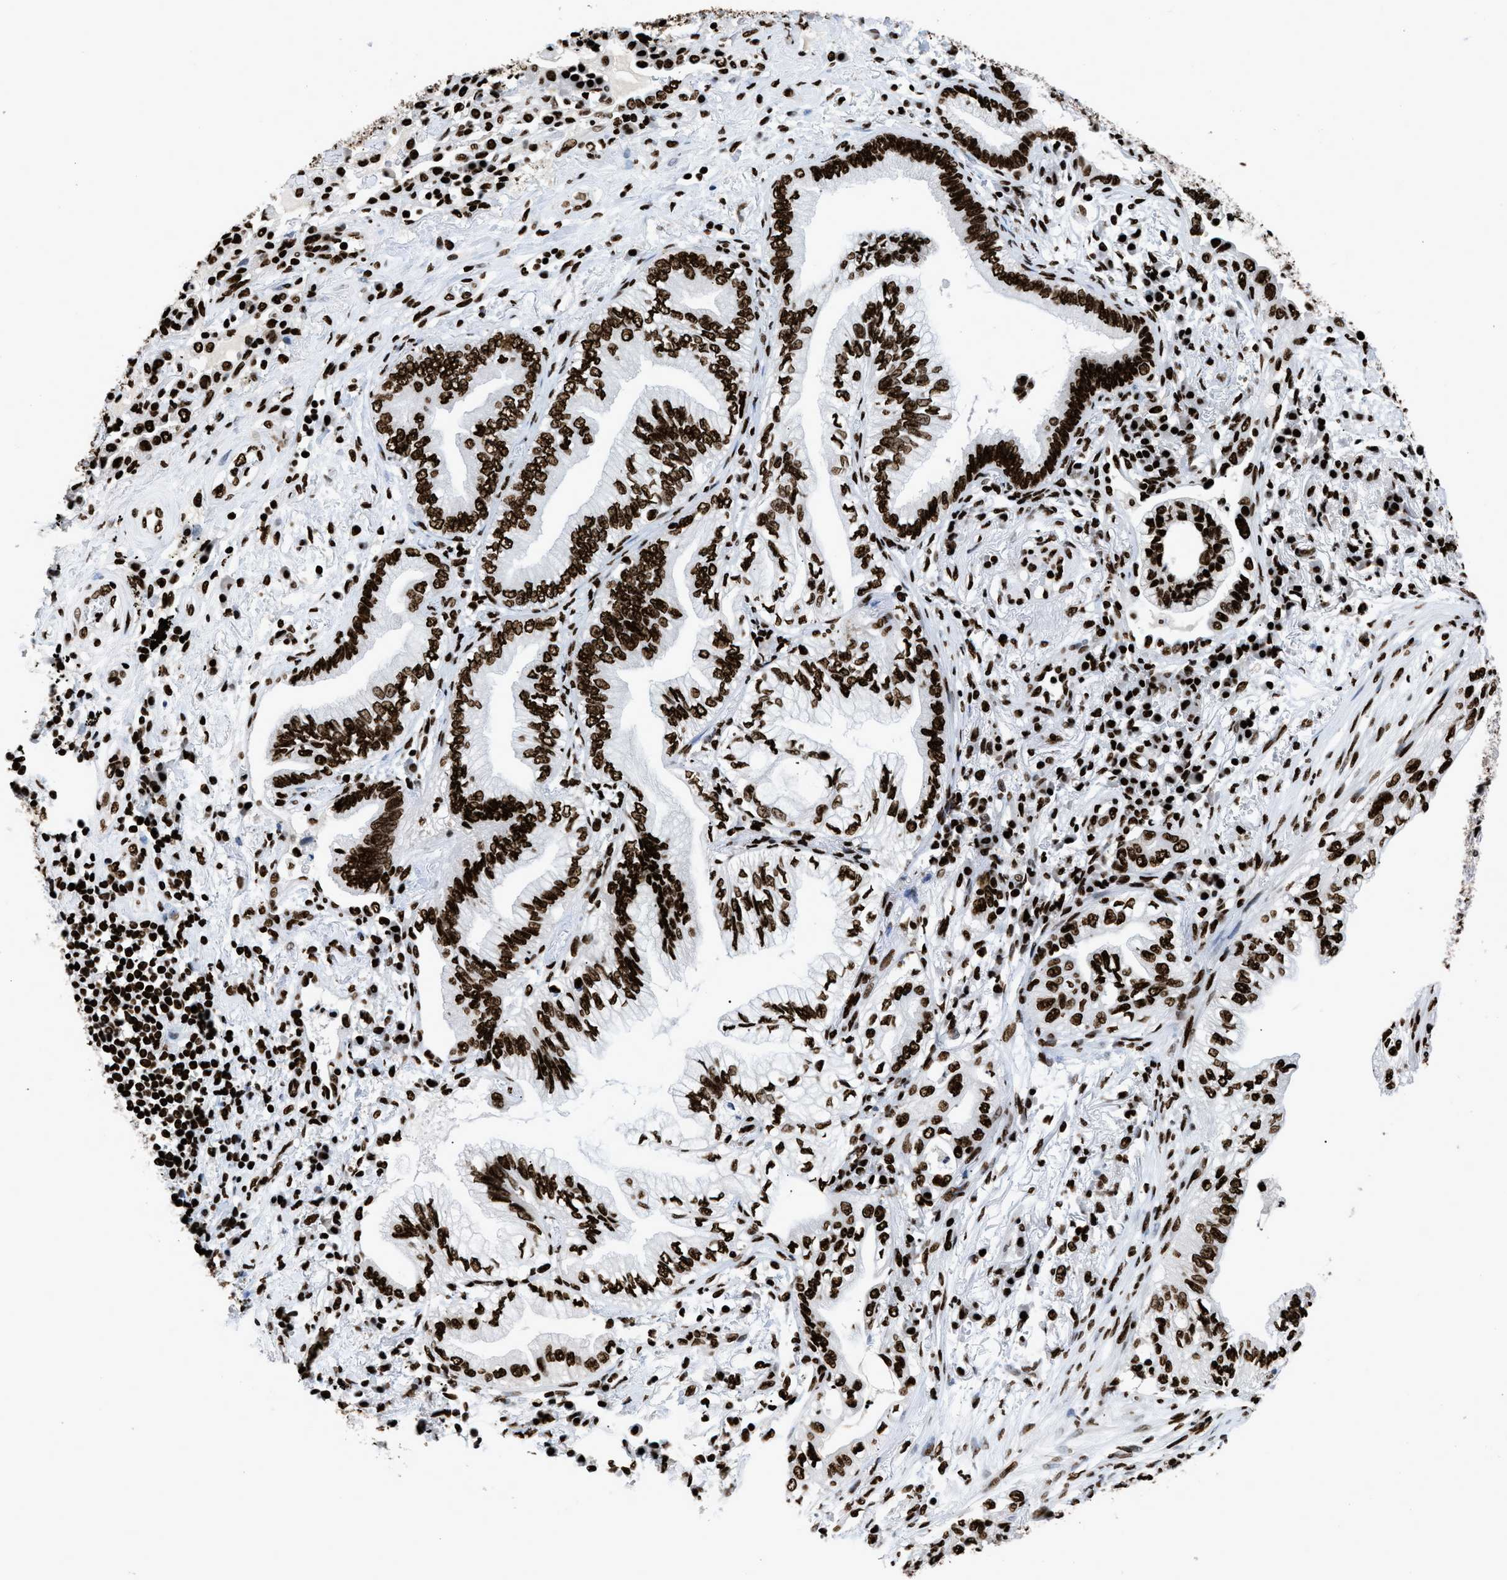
{"staining": {"intensity": "strong", "quantity": ">75%", "location": "nuclear"}, "tissue": "lung cancer", "cell_type": "Tumor cells", "image_type": "cancer", "snomed": [{"axis": "morphology", "description": "Normal tissue, NOS"}, {"axis": "morphology", "description": "Adenocarcinoma, NOS"}, {"axis": "topography", "description": "Bronchus"}, {"axis": "topography", "description": "Lung"}], "caption": "Strong nuclear staining is appreciated in about >75% of tumor cells in lung adenocarcinoma. Nuclei are stained in blue.", "gene": "HNRNPM", "patient": {"sex": "female", "age": 70}}